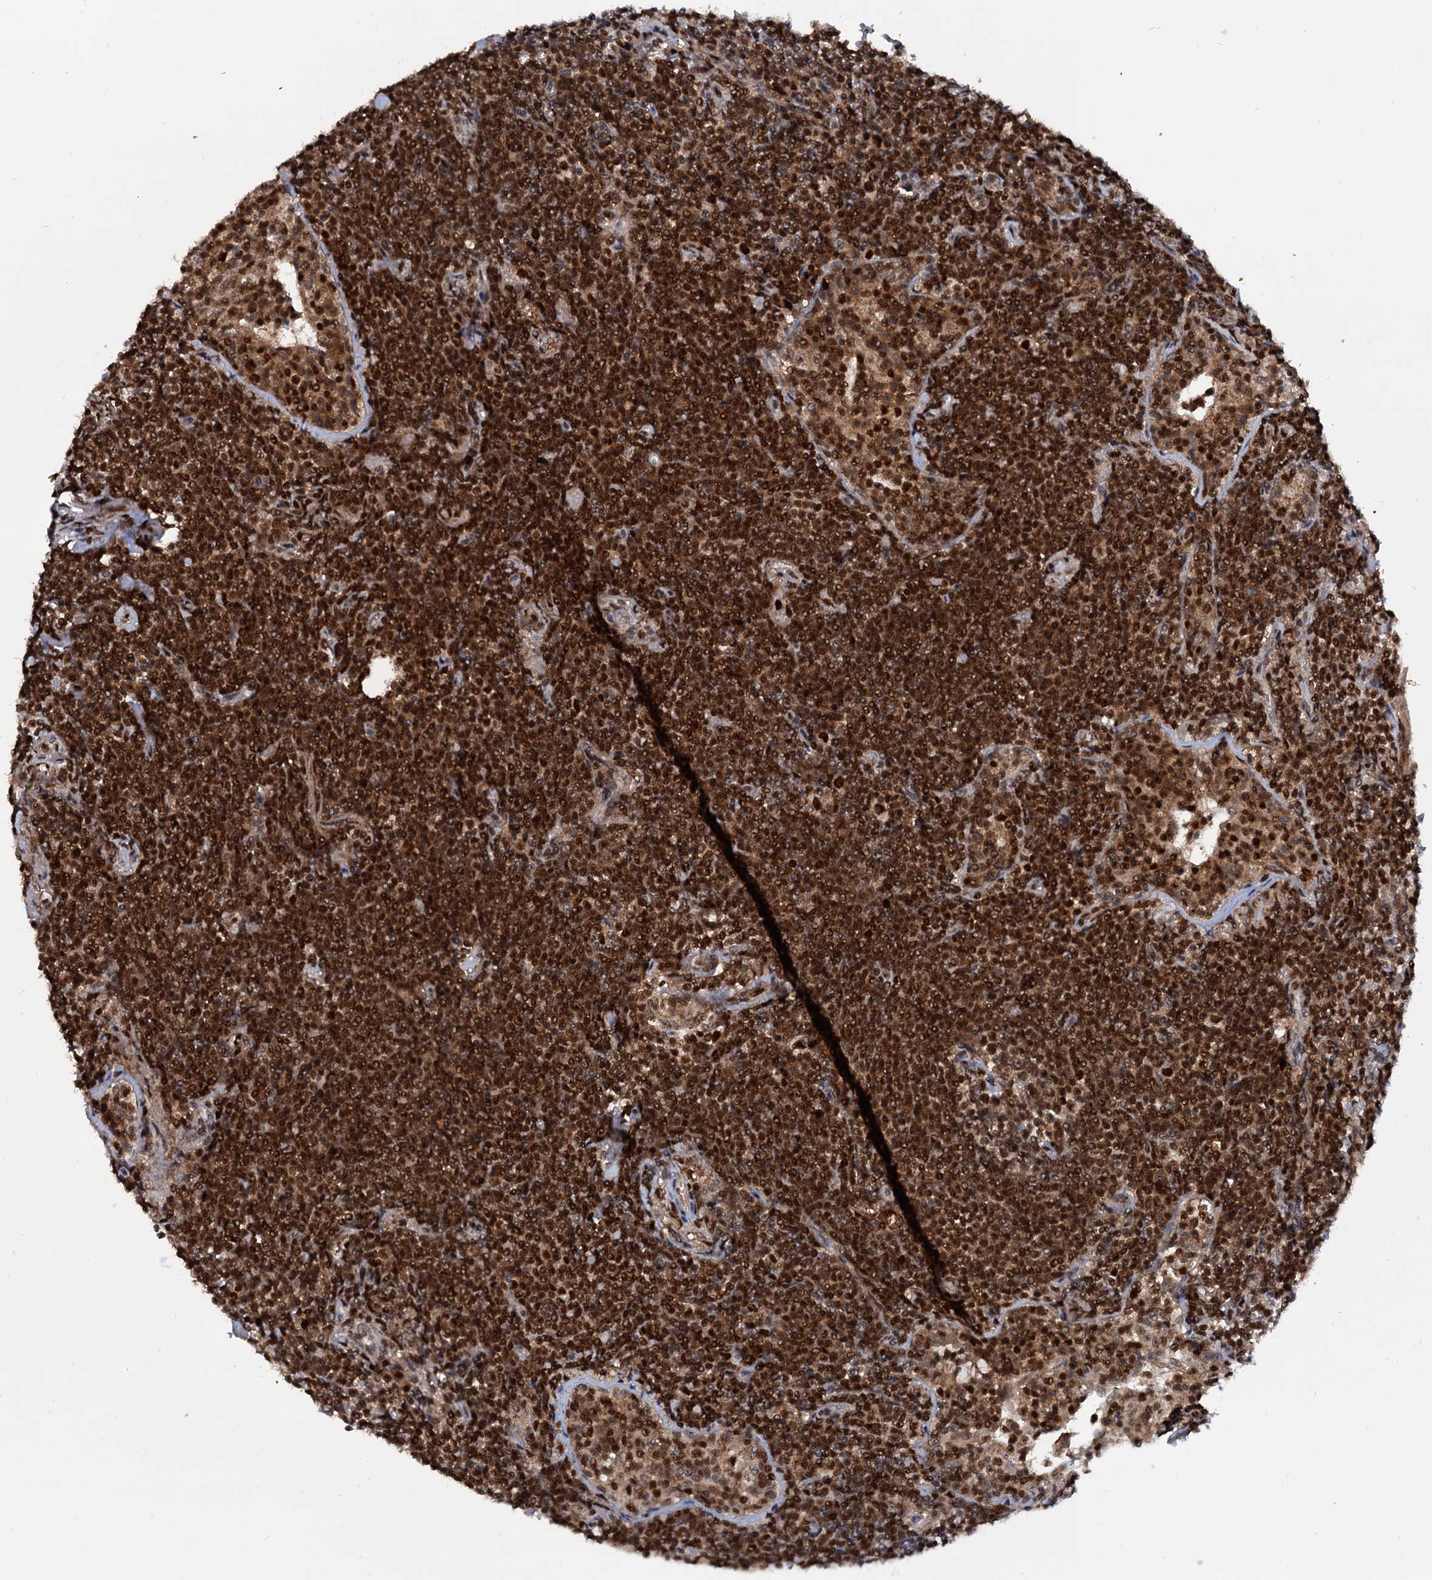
{"staining": {"intensity": "strong", "quantity": ">75%", "location": "cytoplasmic/membranous,nuclear"}, "tissue": "lymphoma", "cell_type": "Tumor cells", "image_type": "cancer", "snomed": [{"axis": "morphology", "description": "Malignant lymphoma, non-Hodgkin's type, Low grade"}, {"axis": "topography", "description": "Lung"}], "caption": "Immunohistochemistry (IHC) staining of malignant lymphoma, non-Hodgkin's type (low-grade), which shows high levels of strong cytoplasmic/membranous and nuclear positivity in about >75% of tumor cells indicating strong cytoplasmic/membranous and nuclear protein expression. The staining was performed using DAB (3,3'-diaminobenzidine) (brown) for protein detection and nuclei were counterstained in hematoxylin (blue).", "gene": "RNASEH2B", "patient": {"sex": "female", "age": 71}}